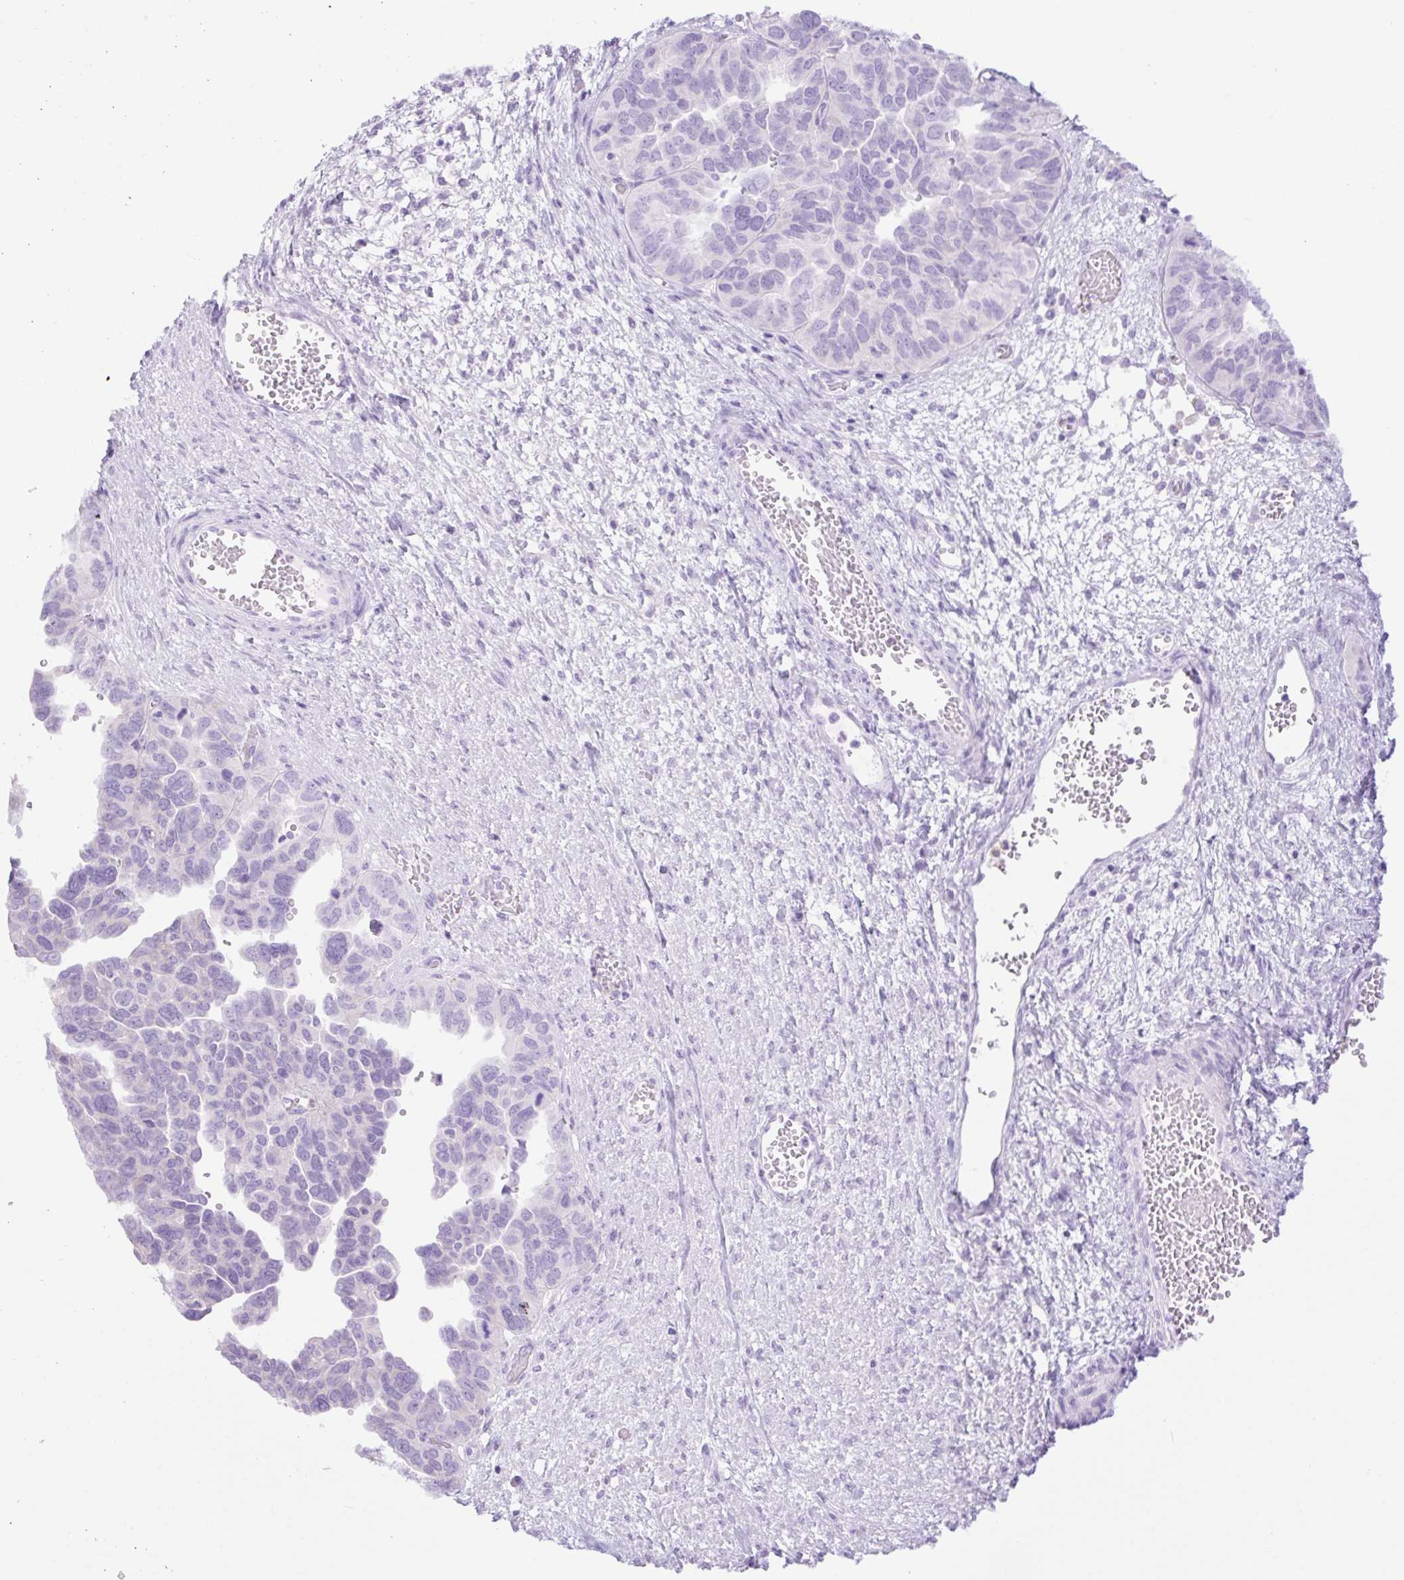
{"staining": {"intensity": "negative", "quantity": "none", "location": "none"}, "tissue": "ovarian cancer", "cell_type": "Tumor cells", "image_type": "cancer", "snomed": [{"axis": "morphology", "description": "Cystadenocarcinoma, serous, NOS"}, {"axis": "topography", "description": "Ovary"}], "caption": "Tumor cells show no significant protein staining in serous cystadenocarcinoma (ovarian).", "gene": "SLC25A40", "patient": {"sex": "female", "age": 64}}